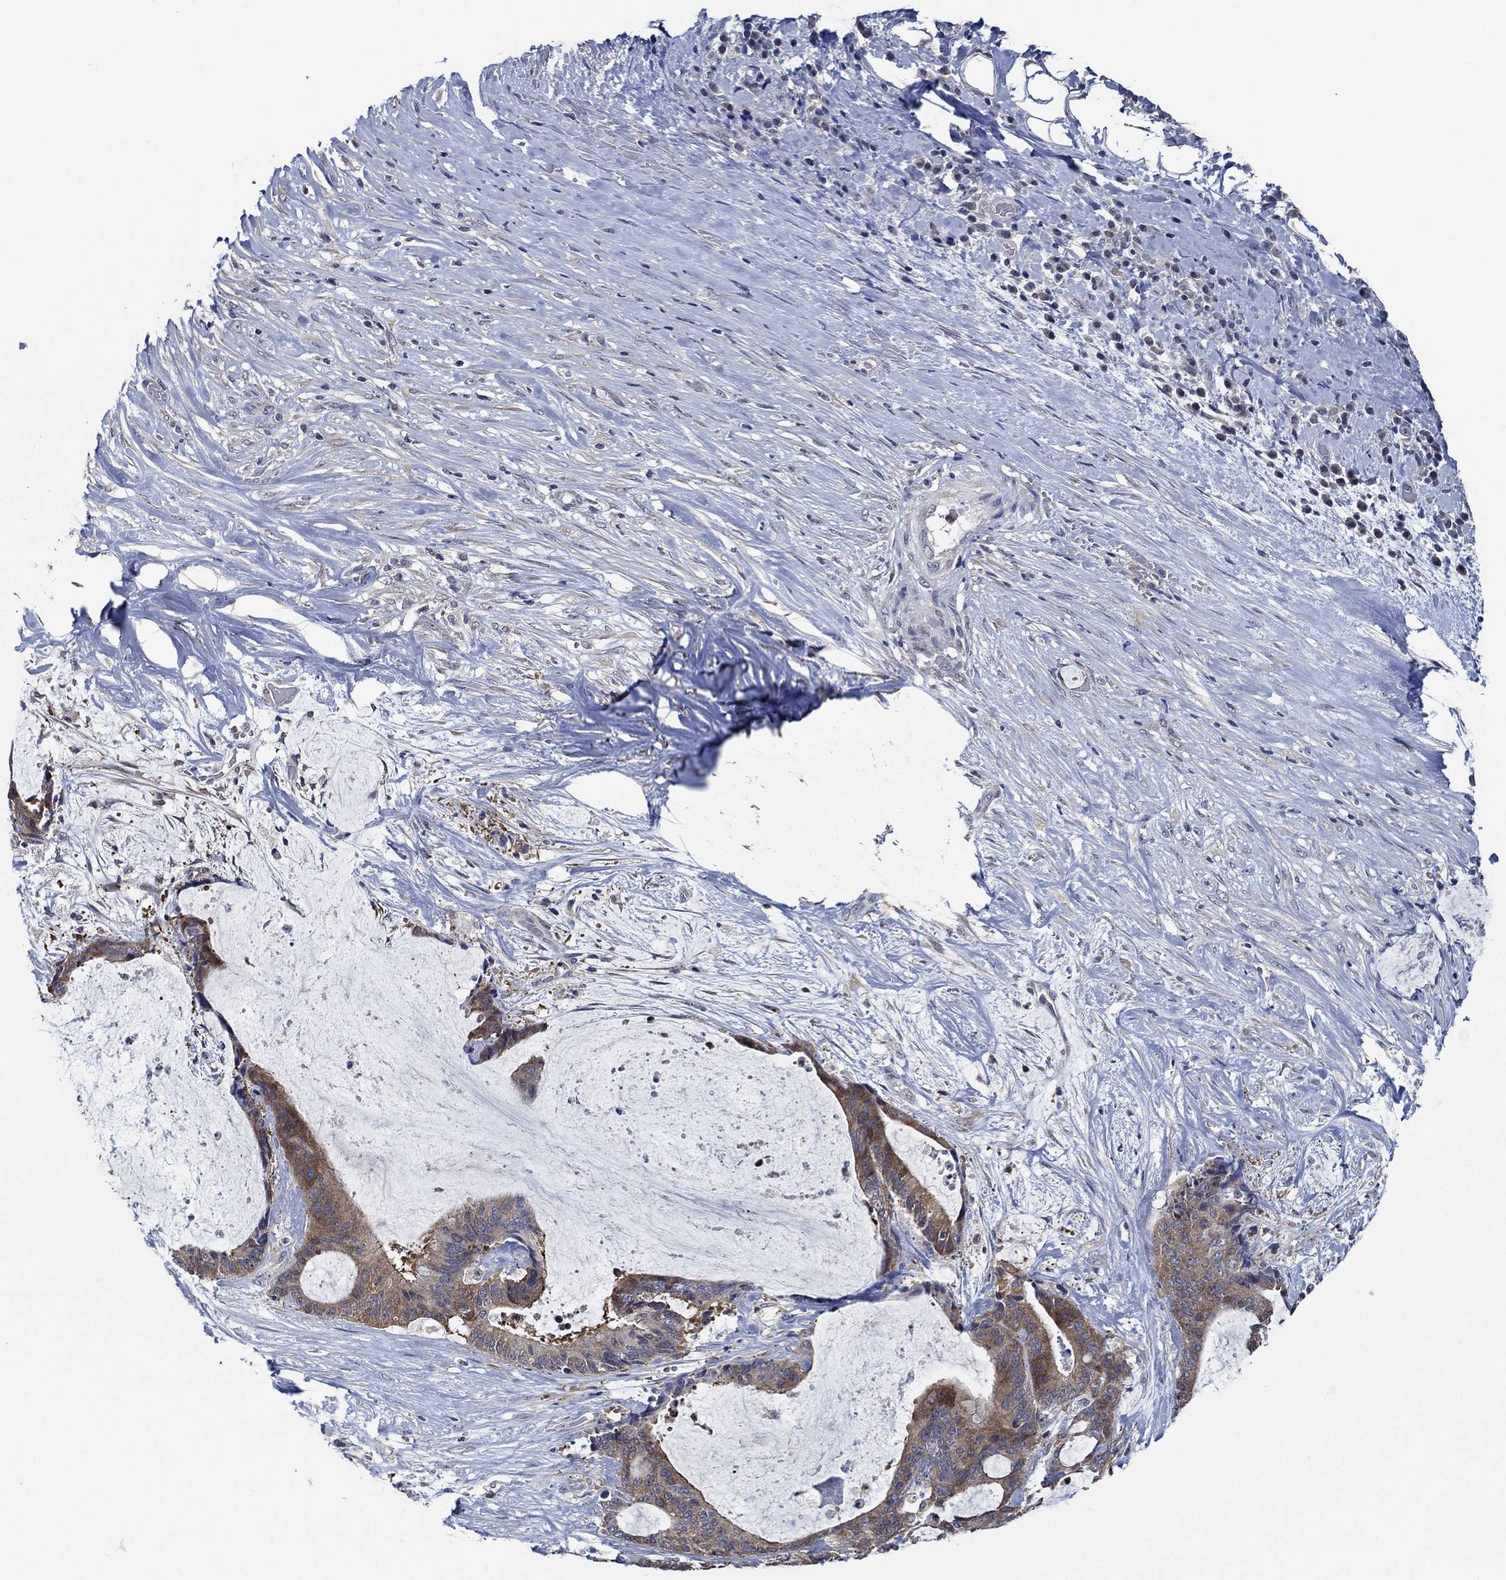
{"staining": {"intensity": "strong", "quantity": "25%-75%", "location": "cytoplasmic/membranous"}, "tissue": "liver cancer", "cell_type": "Tumor cells", "image_type": "cancer", "snomed": [{"axis": "morphology", "description": "Cholangiocarcinoma"}, {"axis": "topography", "description": "Liver"}], "caption": "Immunohistochemistry (IHC) photomicrograph of neoplastic tissue: human cholangiocarcinoma (liver) stained using immunohistochemistry (IHC) displays high levels of strong protein expression localized specifically in the cytoplasmic/membranous of tumor cells, appearing as a cytoplasmic/membranous brown color.", "gene": "DACT1", "patient": {"sex": "female", "age": 73}}